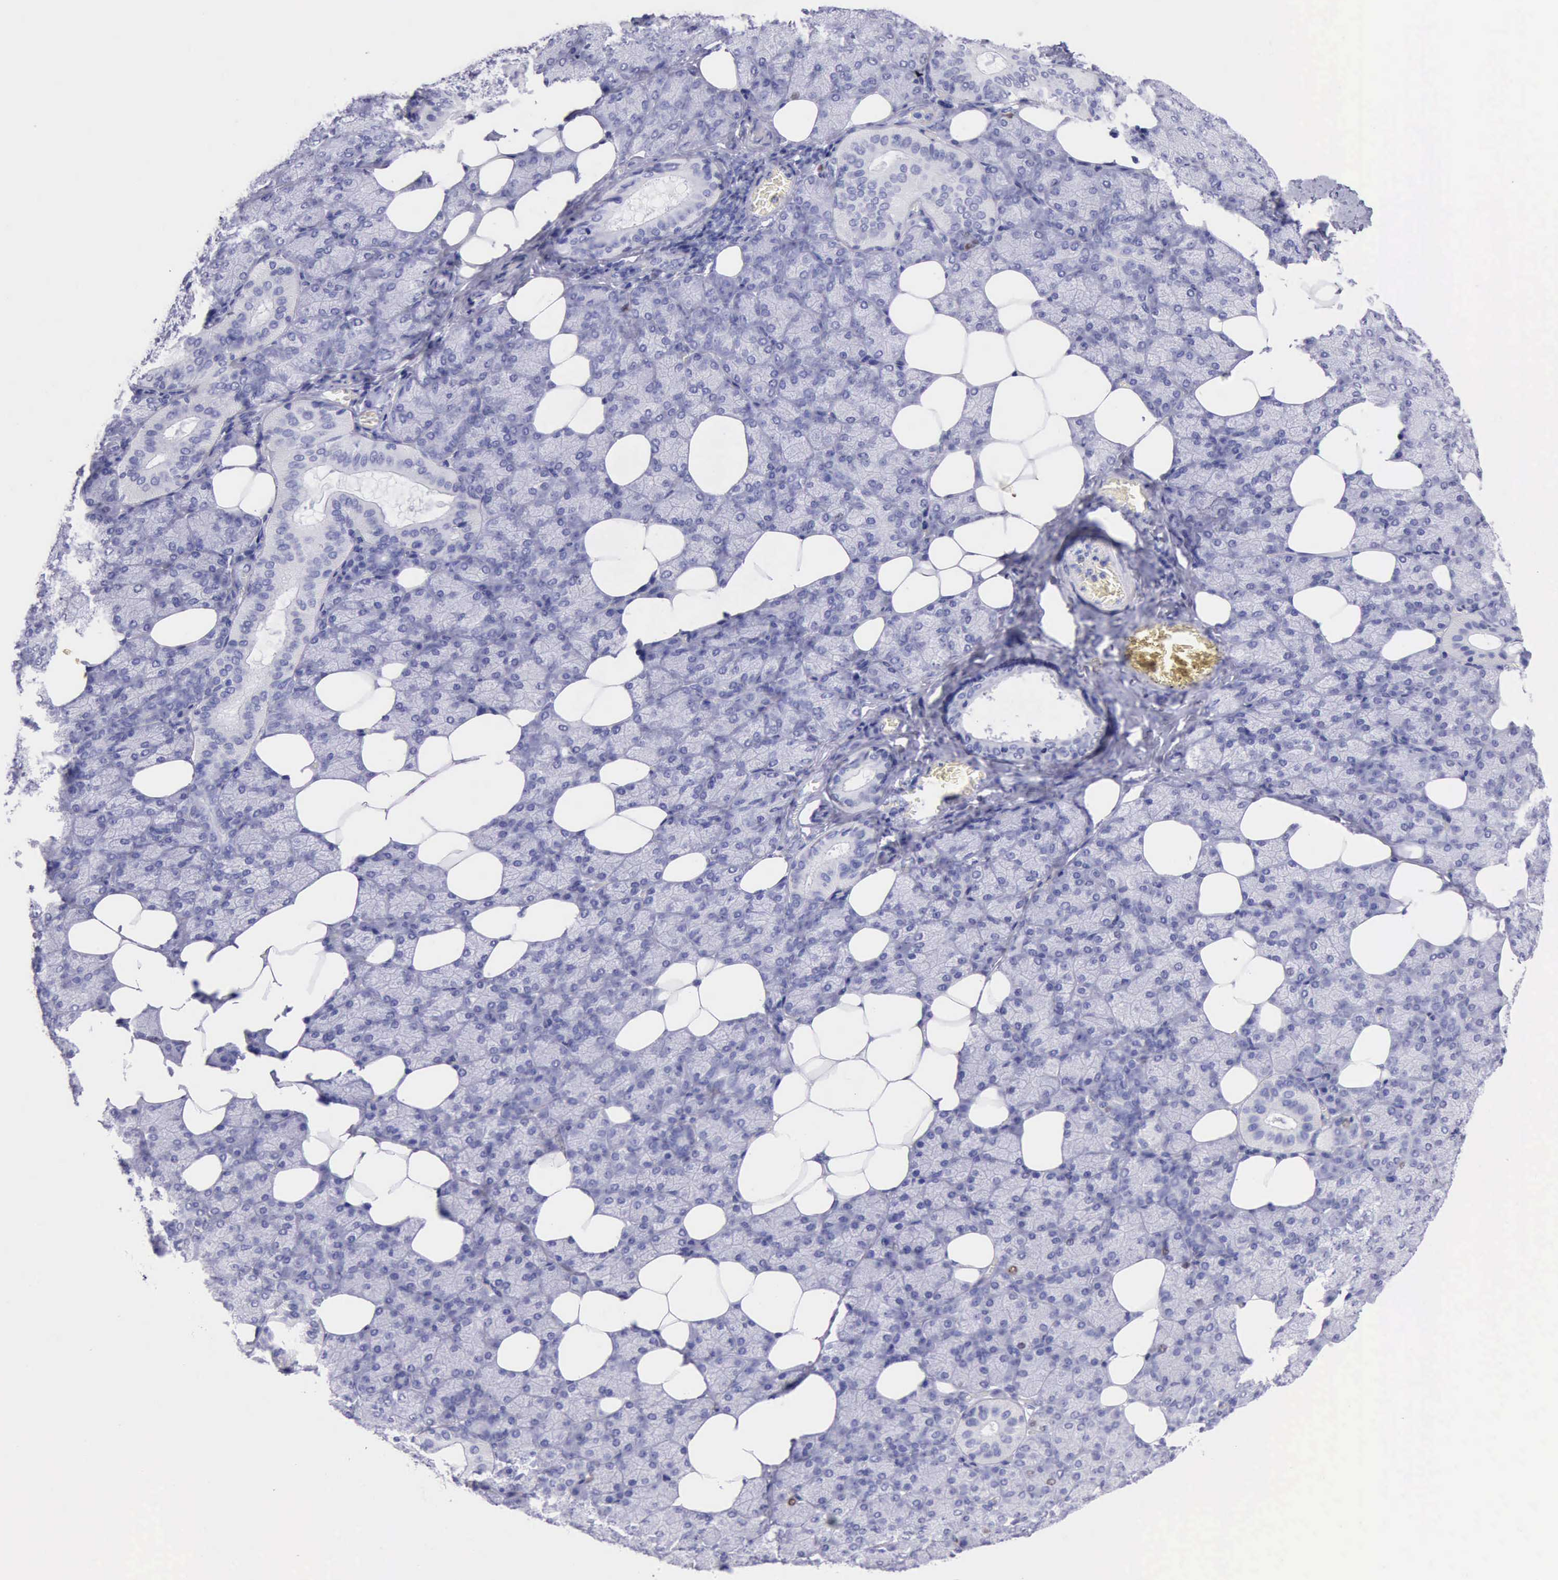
{"staining": {"intensity": "moderate", "quantity": "<25%", "location": "nuclear"}, "tissue": "salivary gland", "cell_type": "Glandular cells", "image_type": "normal", "snomed": [{"axis": "morphology", "description": "Normal tissue, NOS"}, {"axis": "topography", "description": "Lymph node"}, {"axis": "topography", "description": "Salivary gland"}], "caption": "A micrograph of human salivary gland stained for a protein displays moderate nuclear brown staining in glandular cells. (DAB (3,3'-diaminobenzidine) = brown stain, brightfield microscopy at high magnification).", "gene": "MCM2", "patient": {"sex": "male", "age": 8}}